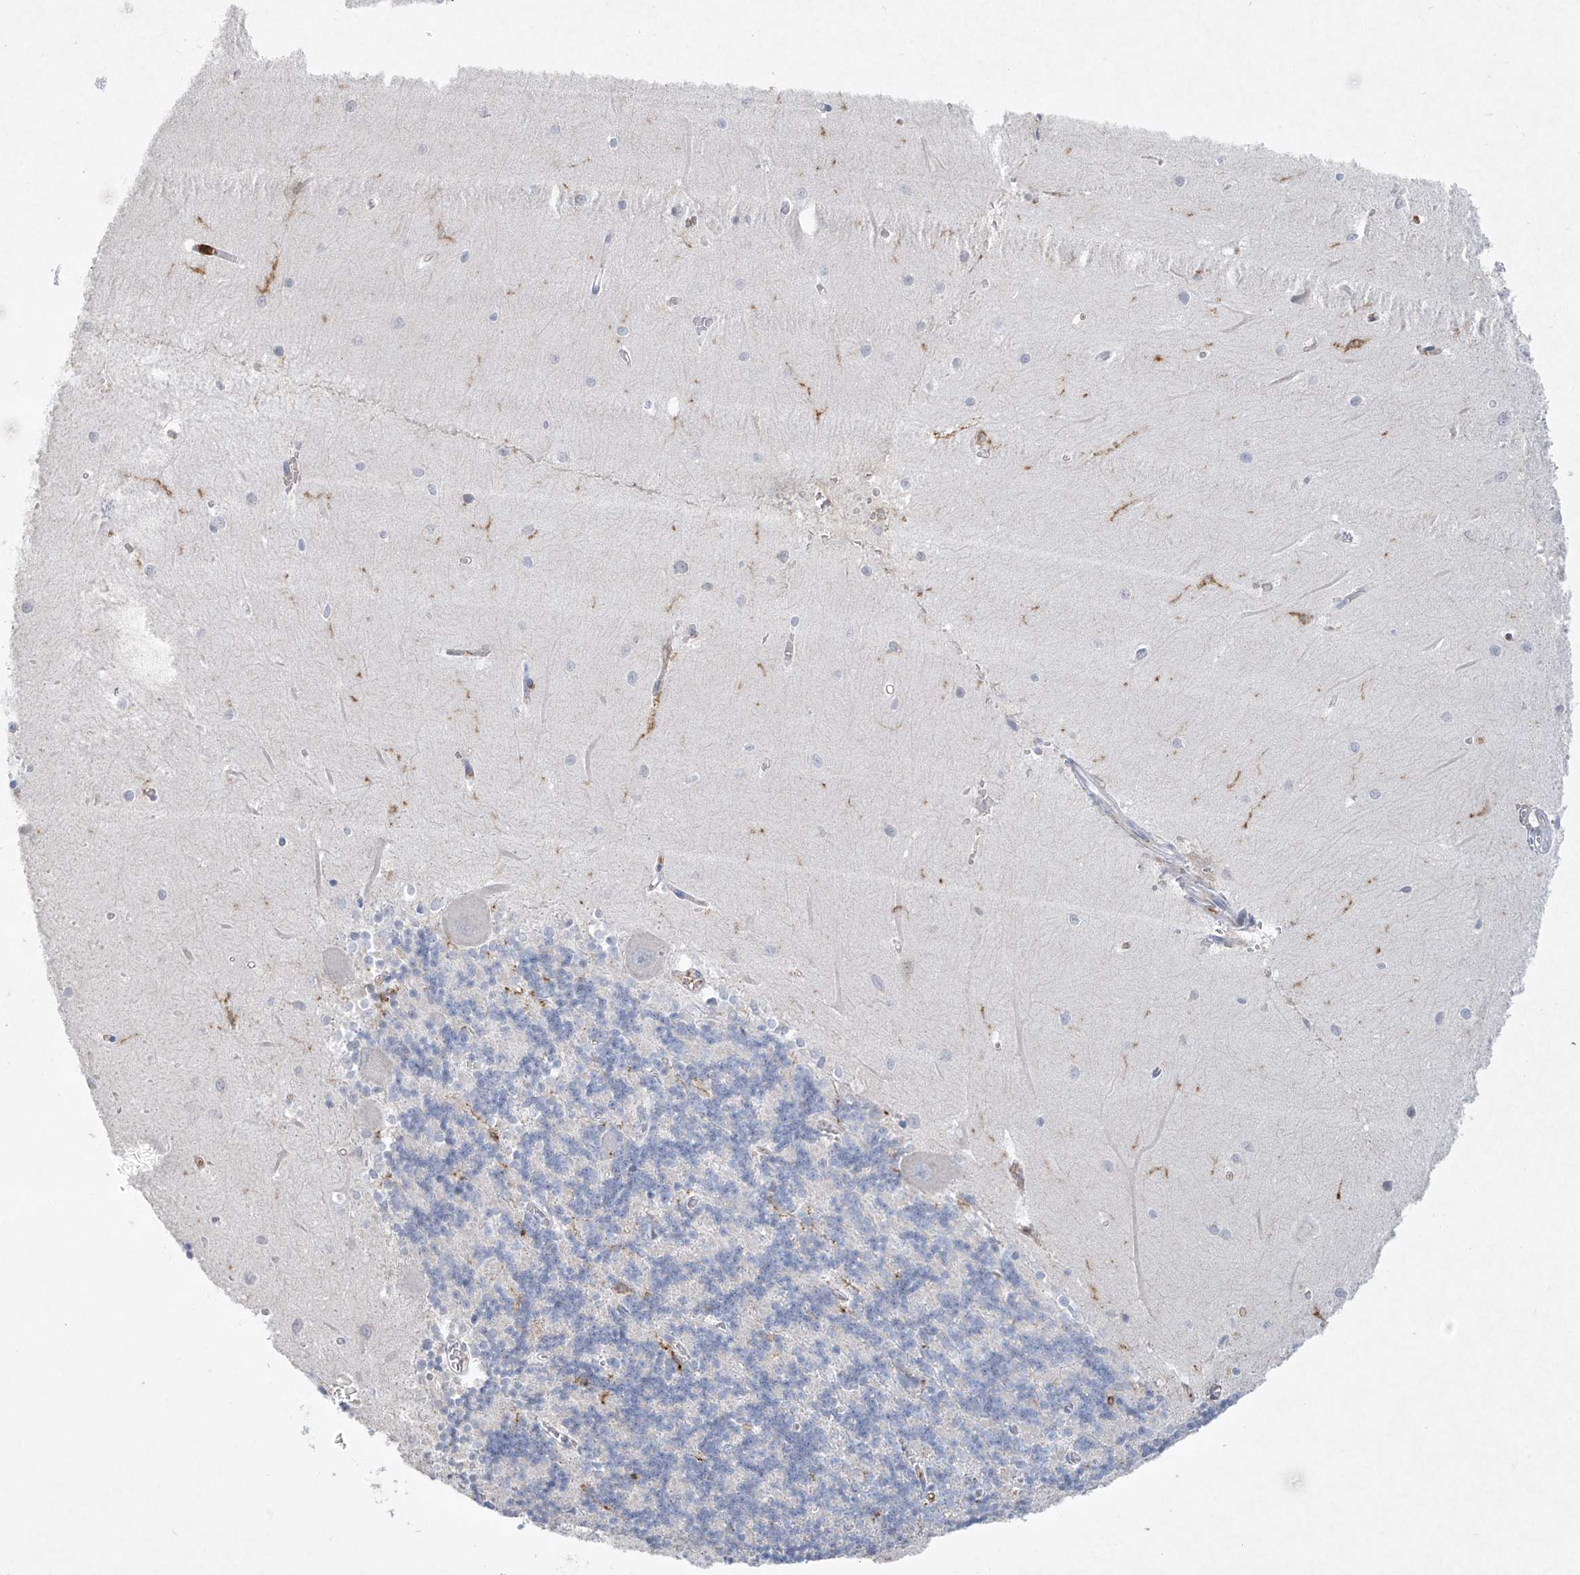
{"staining": {"intensity": "negative", "quantity": "none", "location": "none"}, "tissue": "cerebellum", "cell_type": "Cells in granular layer", "image_type": "normal", "snomed": [{"axis": "morphology", "description": "Normal tissue, NOS"}, {"axis": "topography", "description": "Cerebellum"}], "caption": "A high-resolution photomicrograph shows IHC staining of normal cerebellum, which reveals no significant staining in cells in granular layer. The staining is performed using DAB brown chromogen with nuclei counter-stained in using hematoxylin.", "gene": "FCGR3A", "patient": {"sex": "male", "age": 37}}